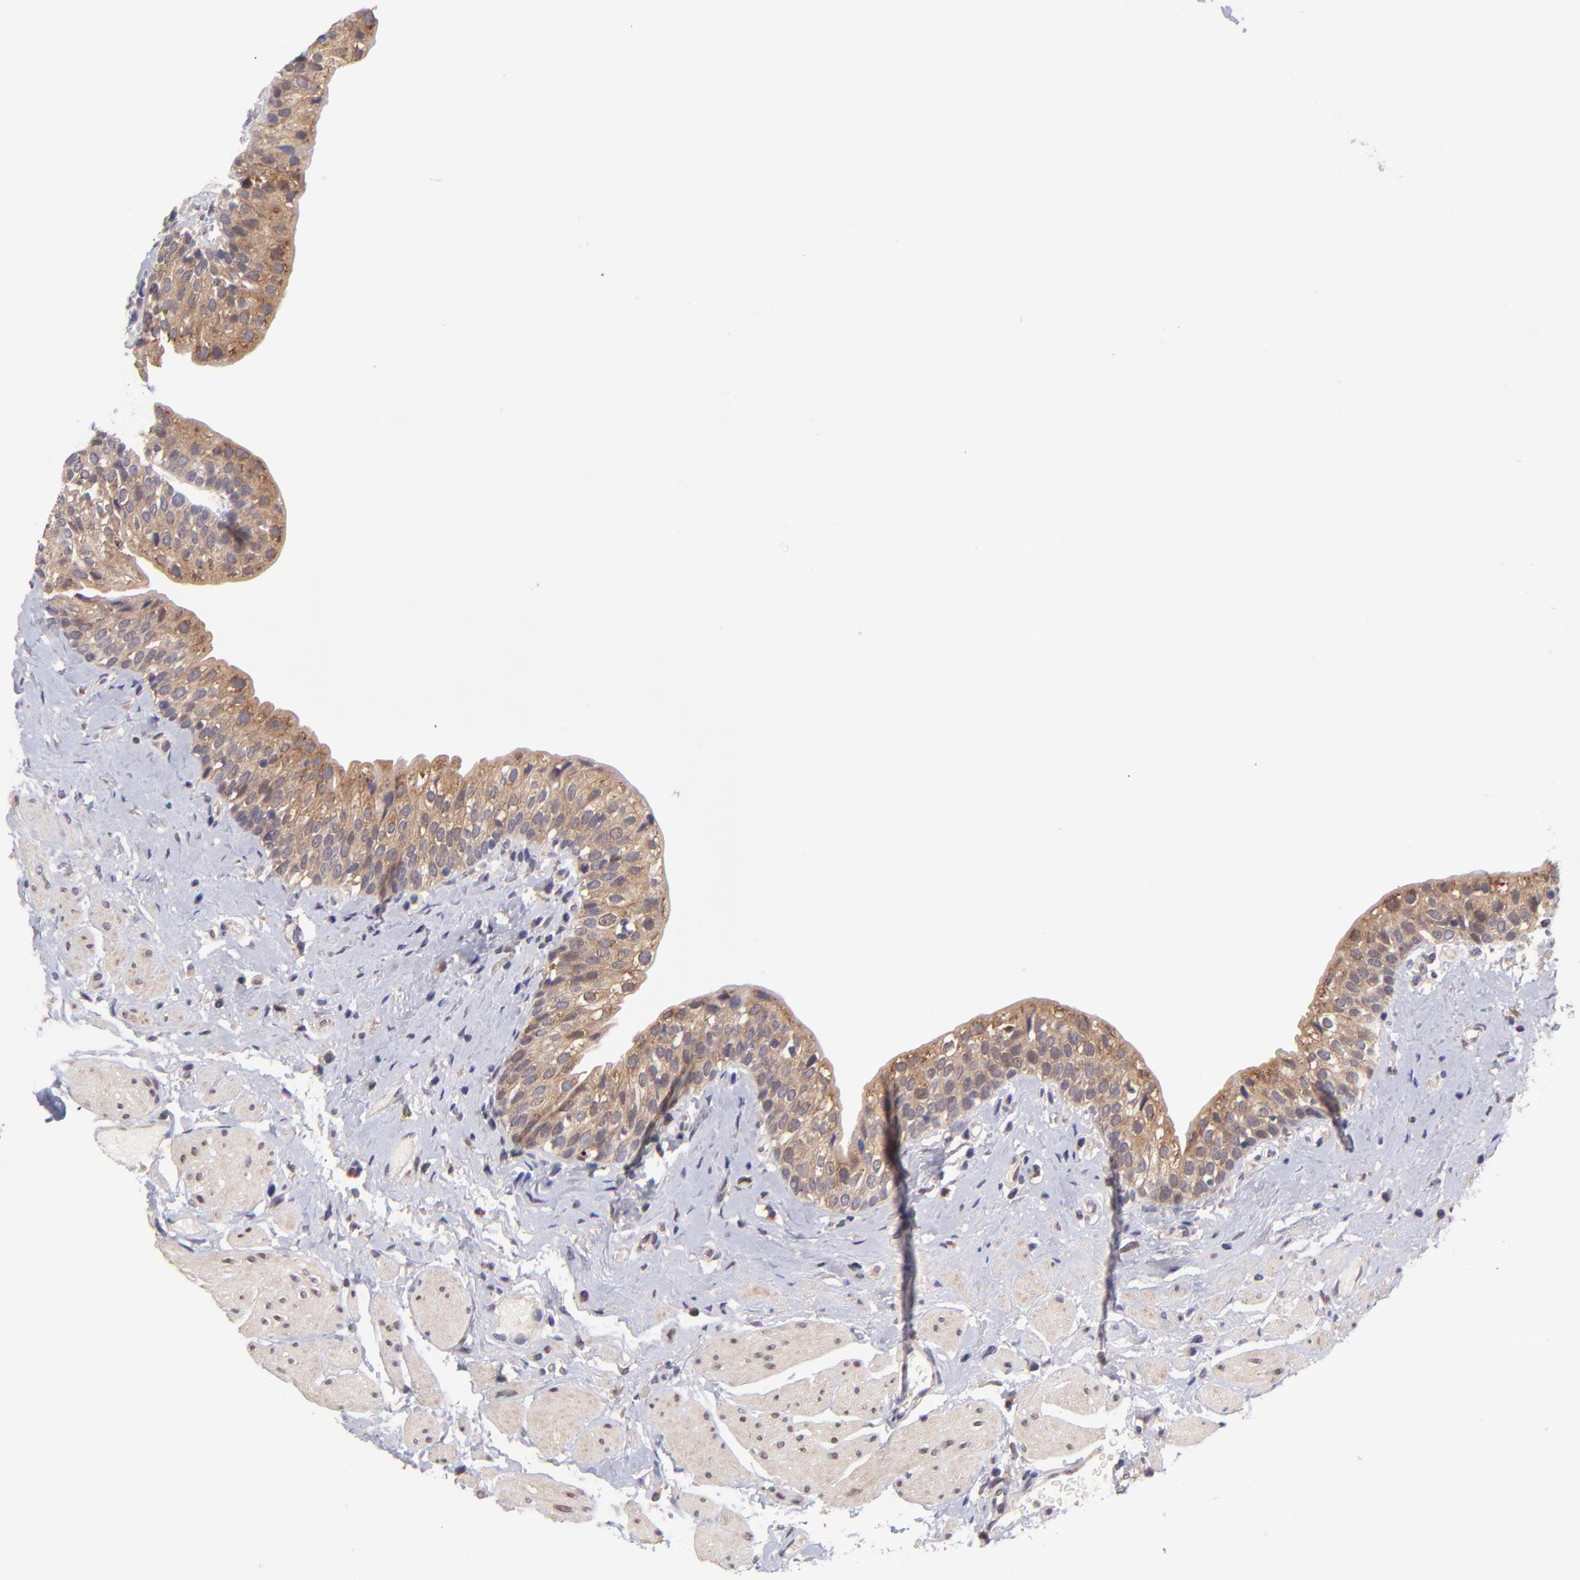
{"staining": {"intensity": "strong", "quantity": ">75%", "location": "cytoplasmic/membranous"}, "tissue": "urinary bladder", "cell_type": "Urothelial cells", "image_type": "normal", "snomed": [{"axis": "morphology", "description": "Normal tissue, NOS"}, {"axis": "topography", "description": "Urinary bladder"}], "caption": "This histopathology image demonstrates immunohistochemistry (IHC) staining of normal human urinary bladder, with high strong cytoplasmic/membranous staining in about >75% of urothelial cells.", "gene": "NSF", "patient": {"sex": "male", "age": 59}}